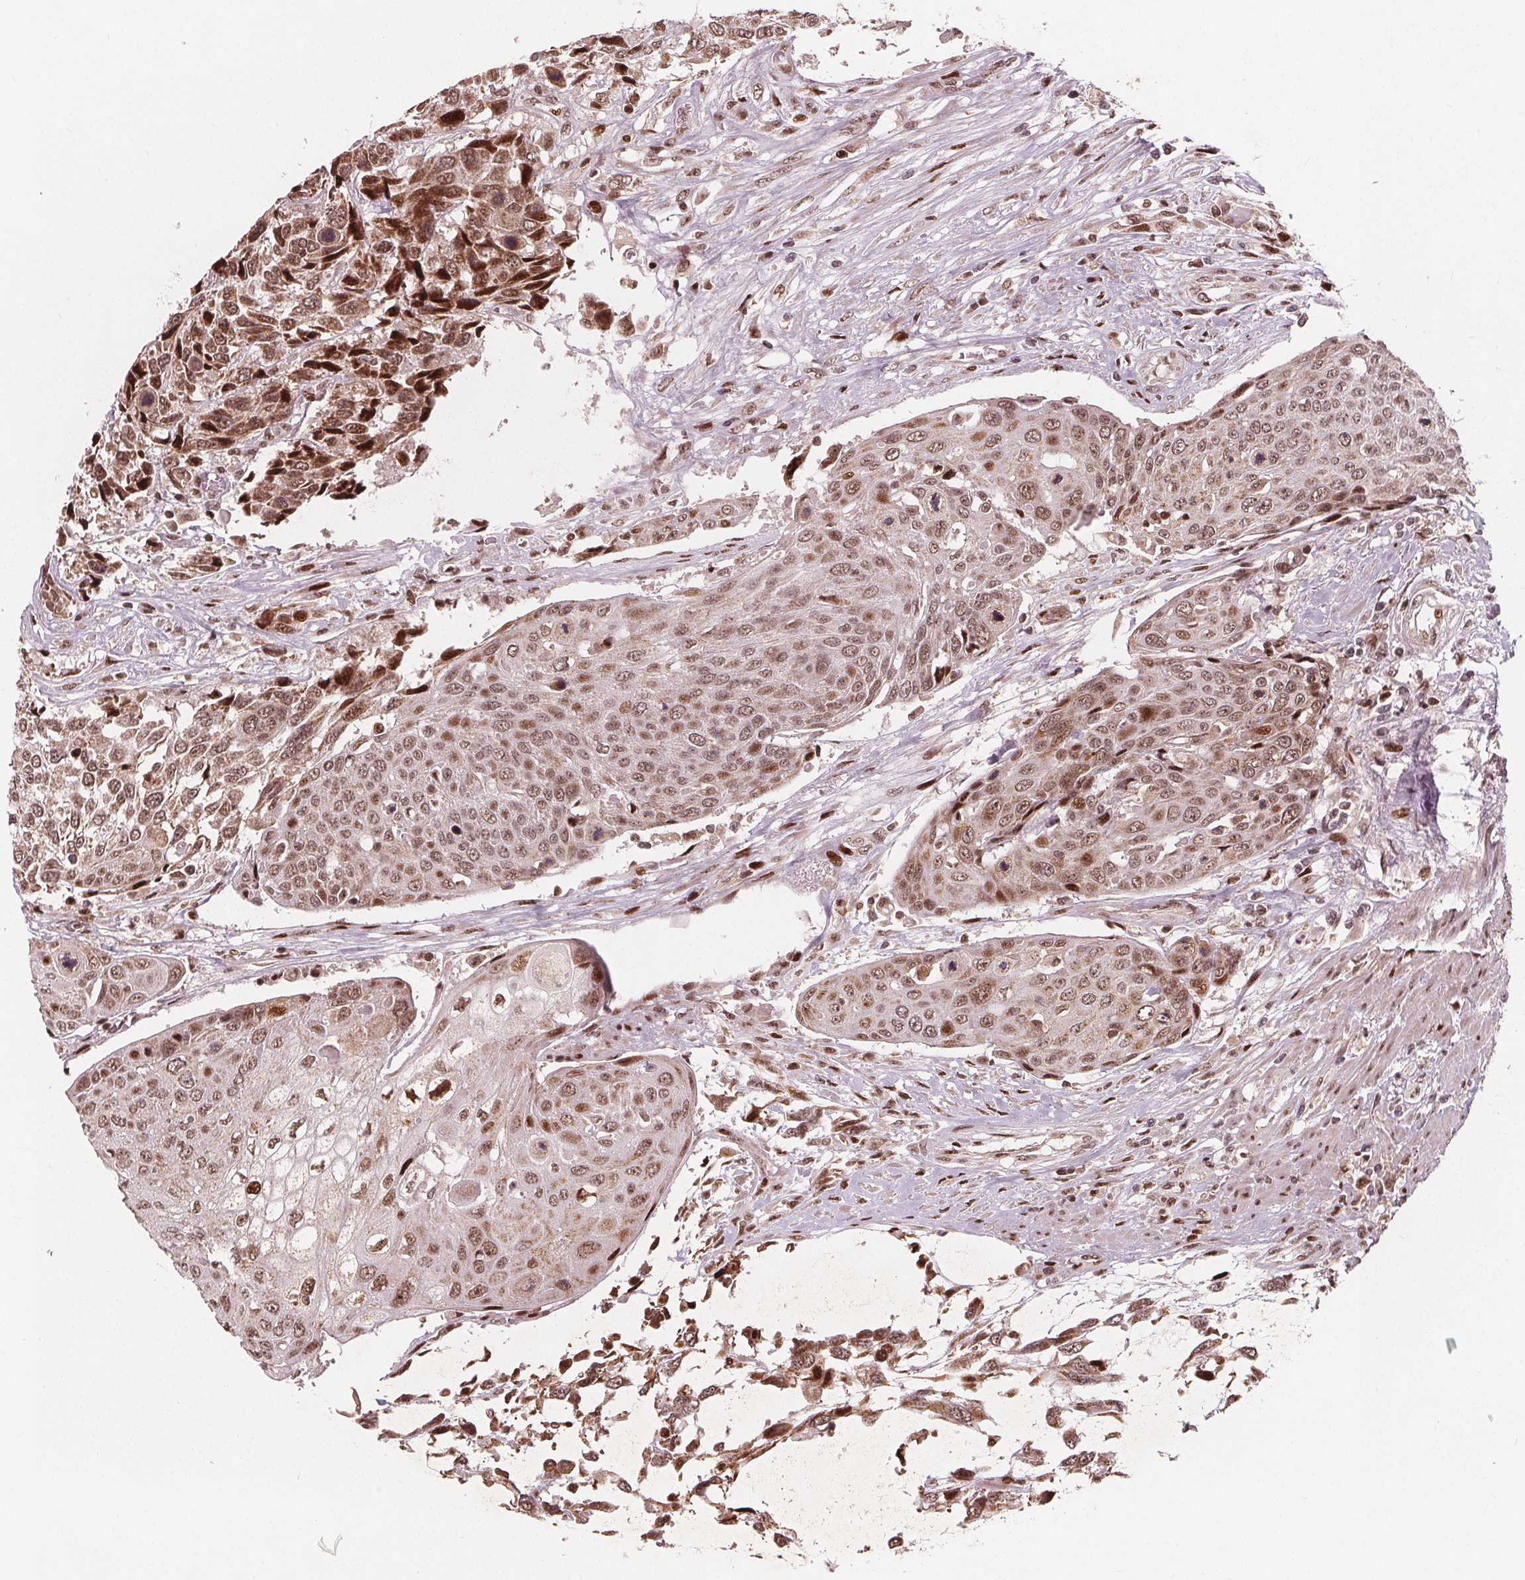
{"staining": {"intensity": "moderate", "quantity": ">75%", "location": "cytoplasmic/membranous,nuclear"}, "tissue": "urothelial cancer", "cell_type": "Tumor cells", "image_type": "cancer", "snomed": [{"axis": "morphology", "description": "Urothelial carcinoma, High grade"}, {"axis": "topography", "description": "Urinary bladder"}], "caption": "Immunohistochemistry (DAB (3,3'-diaminobenzidine)) staining of high-grade urothelial carcinoma reveals moderate cytoplasmic/membranous and nuclear protein staining in about >75% of tumor cells.", "gene": "SNRNP35", "patient": {"sex": "female", "age": 70}}